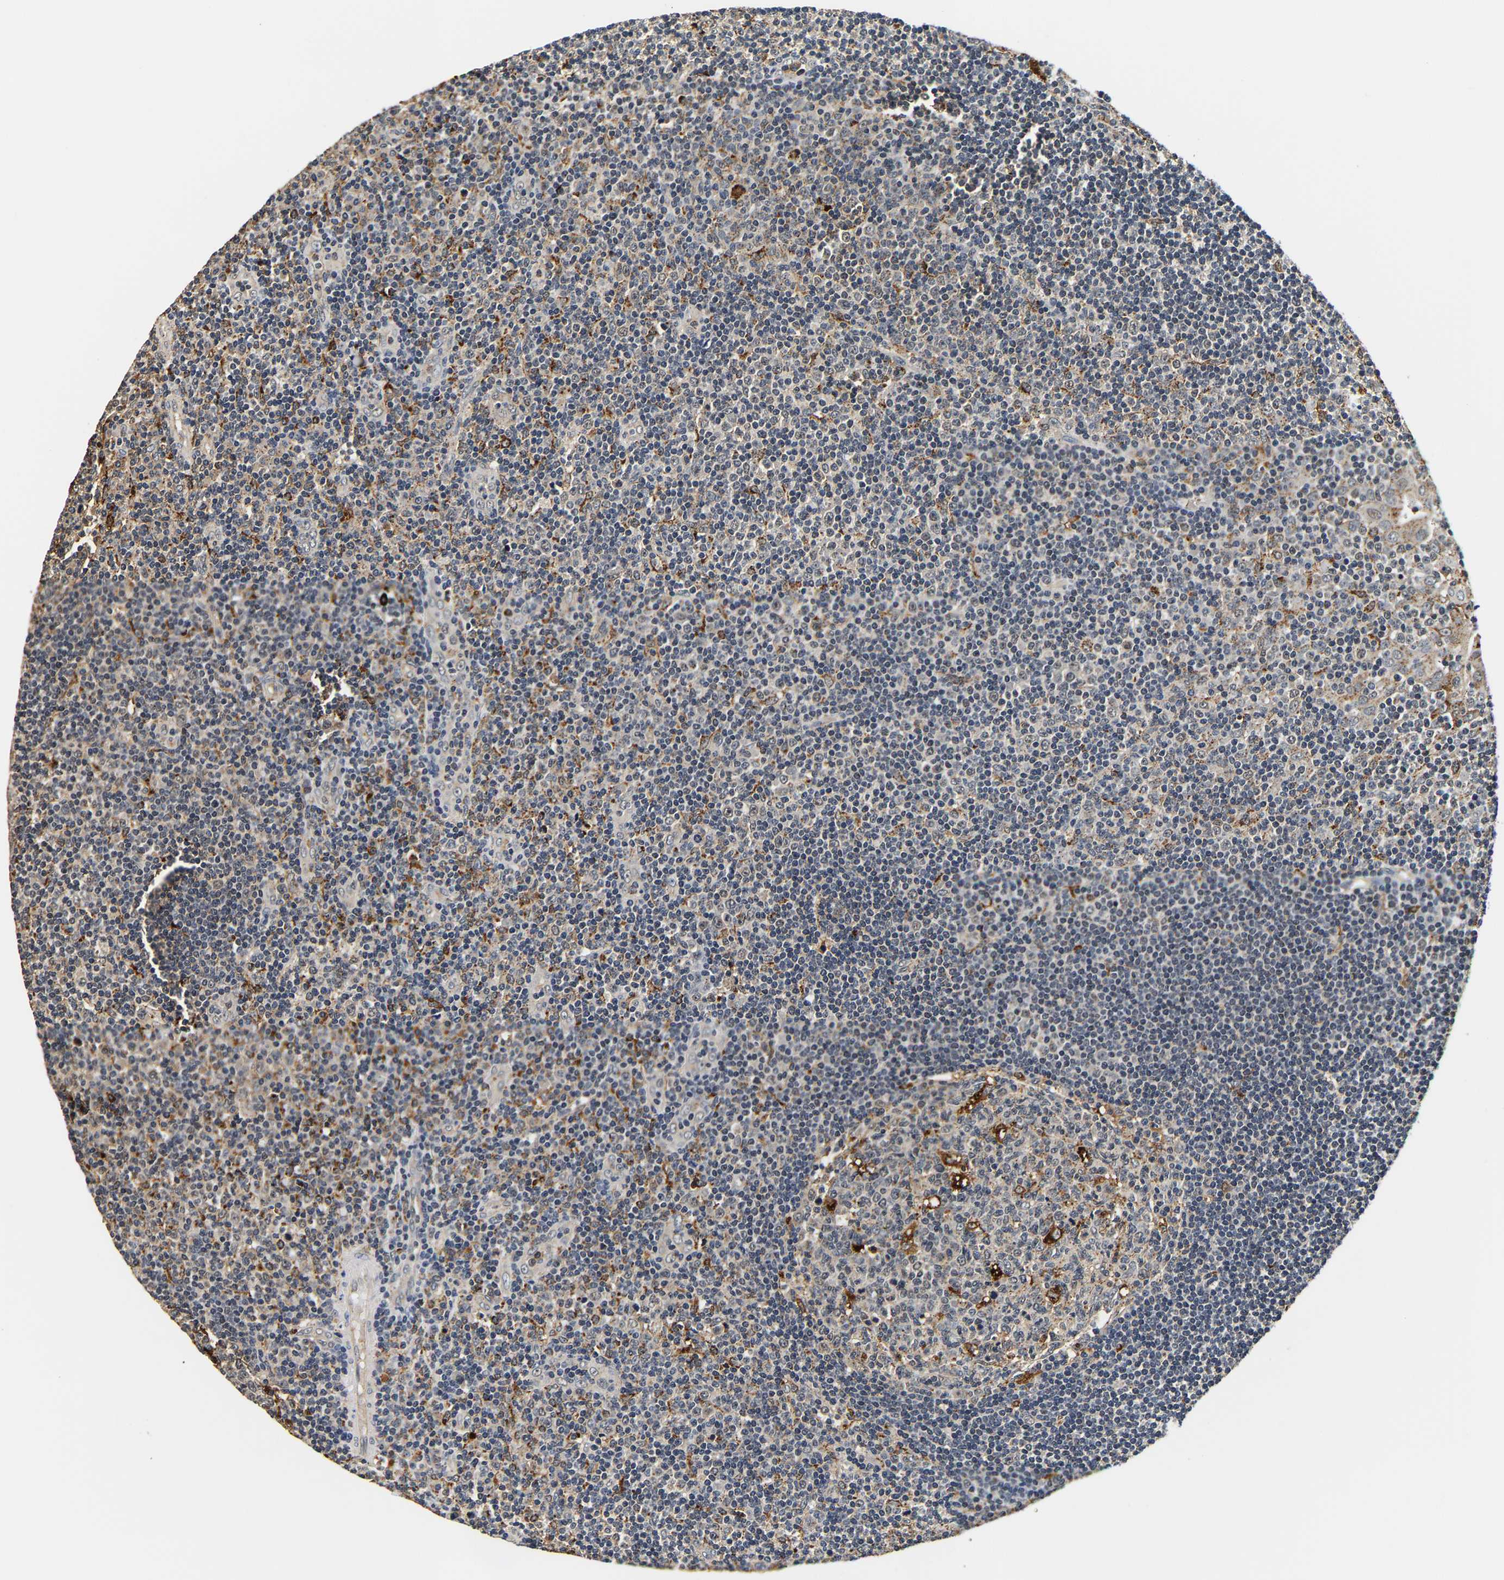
{"staining": {"intensity": "weak", "quantity": "<25%", "location": "cytoplasmic/membranous"}, "tissue": "tonsil", "cell_type": "Germinal center cells", "image_type": "normal", "snomed": [{"axis": "morphology", "description": "Normal tissue, NOS"}, {"axis": "topography", "description": "Tonsil"}], "caption": "Immunohistochemistry image of benign tonsil: human tonsil stained with DAB exhibits no significant protein expression in germinal center cells.", "gene": "SMU1", "patient": {"sex": "female", "age": 40}}